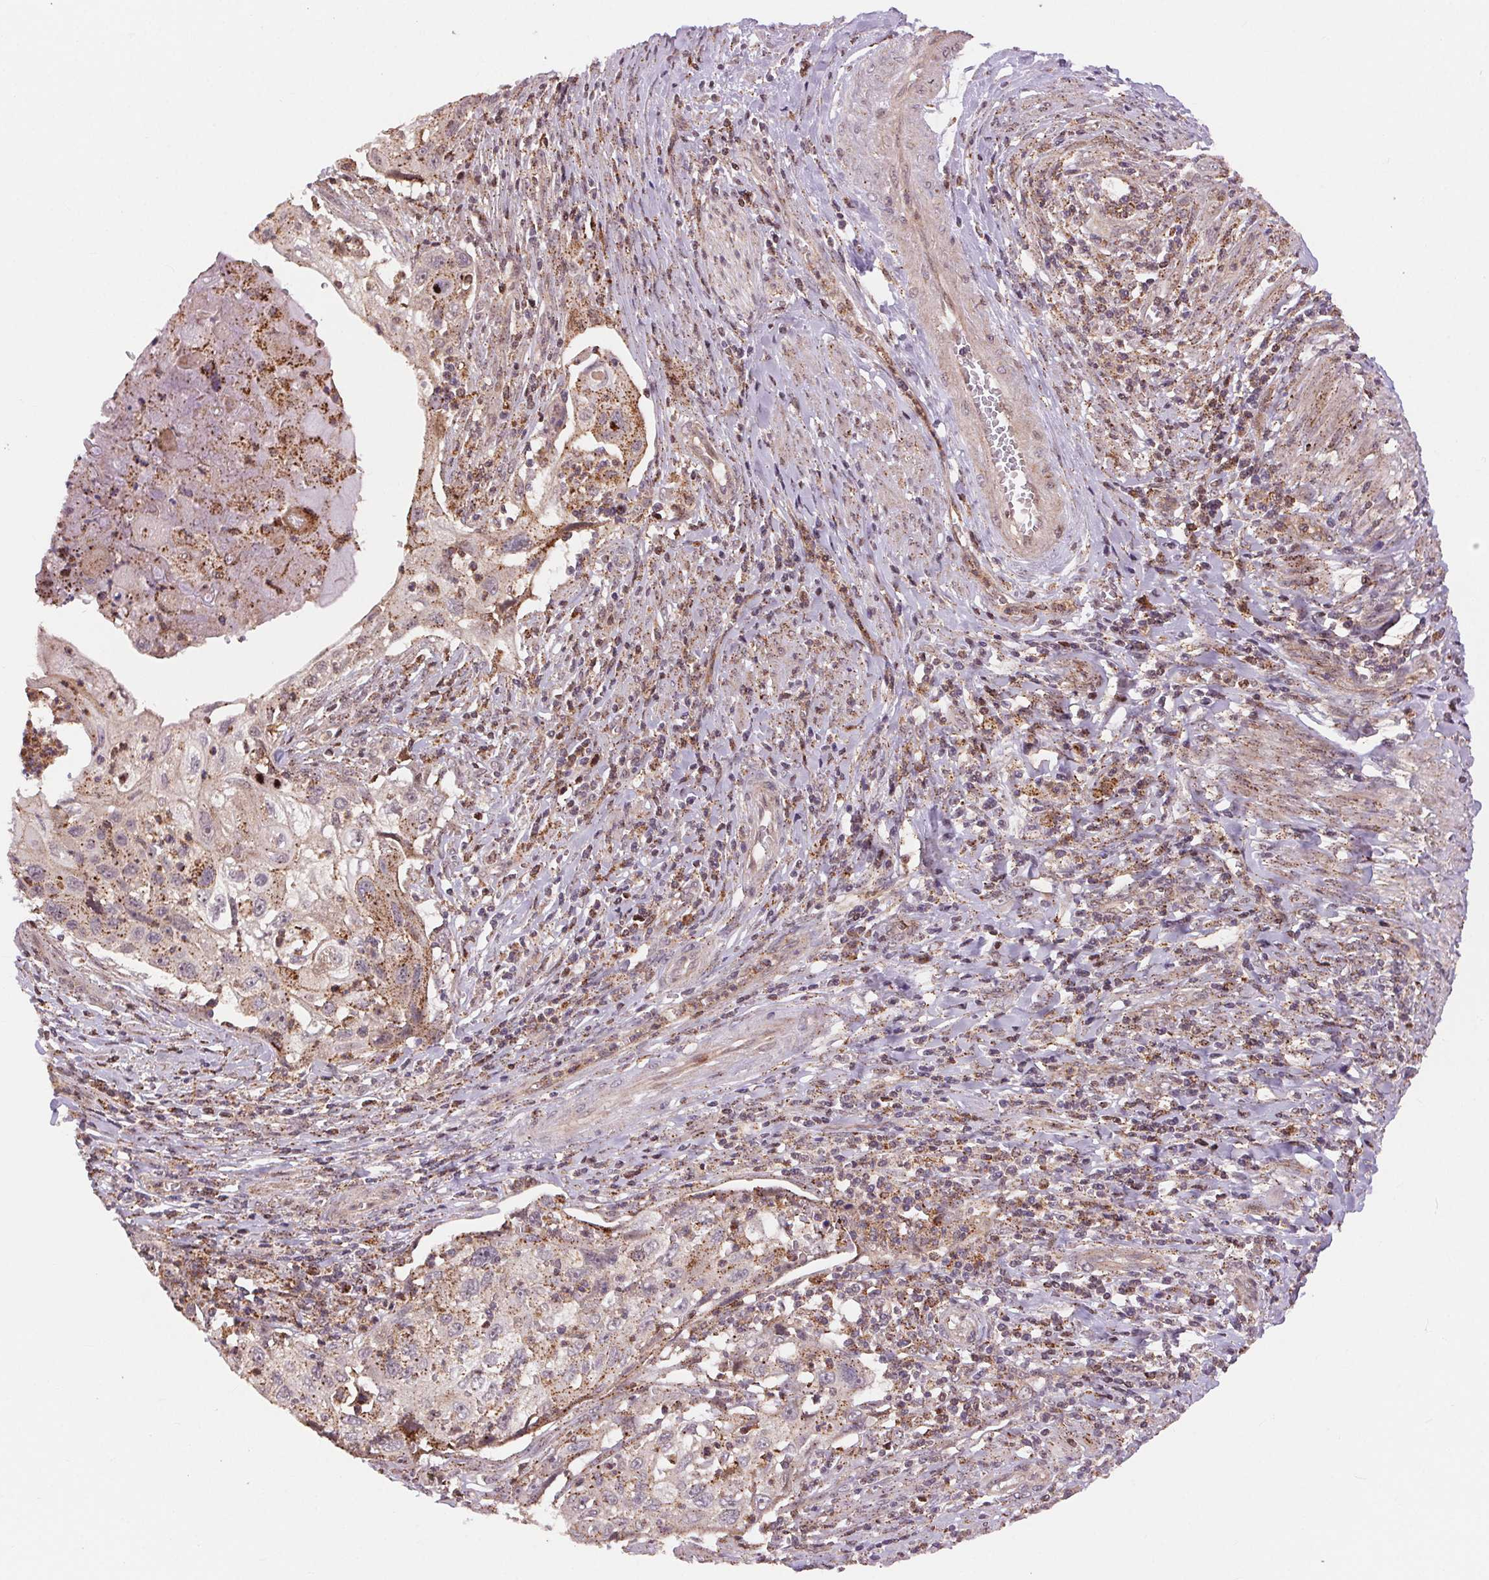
{"staining": {"intensity": "moderate", "quantity": ">75%", "location": "cytoplasmic/membranous"}, "tissue": "cervical cancer", "cell_type": "Tumor cells", "image_type": "cancer", "snomed": [{"axis": "morphology", "description": "Squamous cell carcinoma, NOS"}, {"axis": "topography", "description": "Cervix"}], "caption": "Immunohistochemical staining of human squamous cell carcinoma (cervical) displays medium levels of moderate cytoplasmic/membranous expression in about >75% of tumor cells.", "gene": "CHMP4B", "patient": {"sex": "female", "age": 70}}